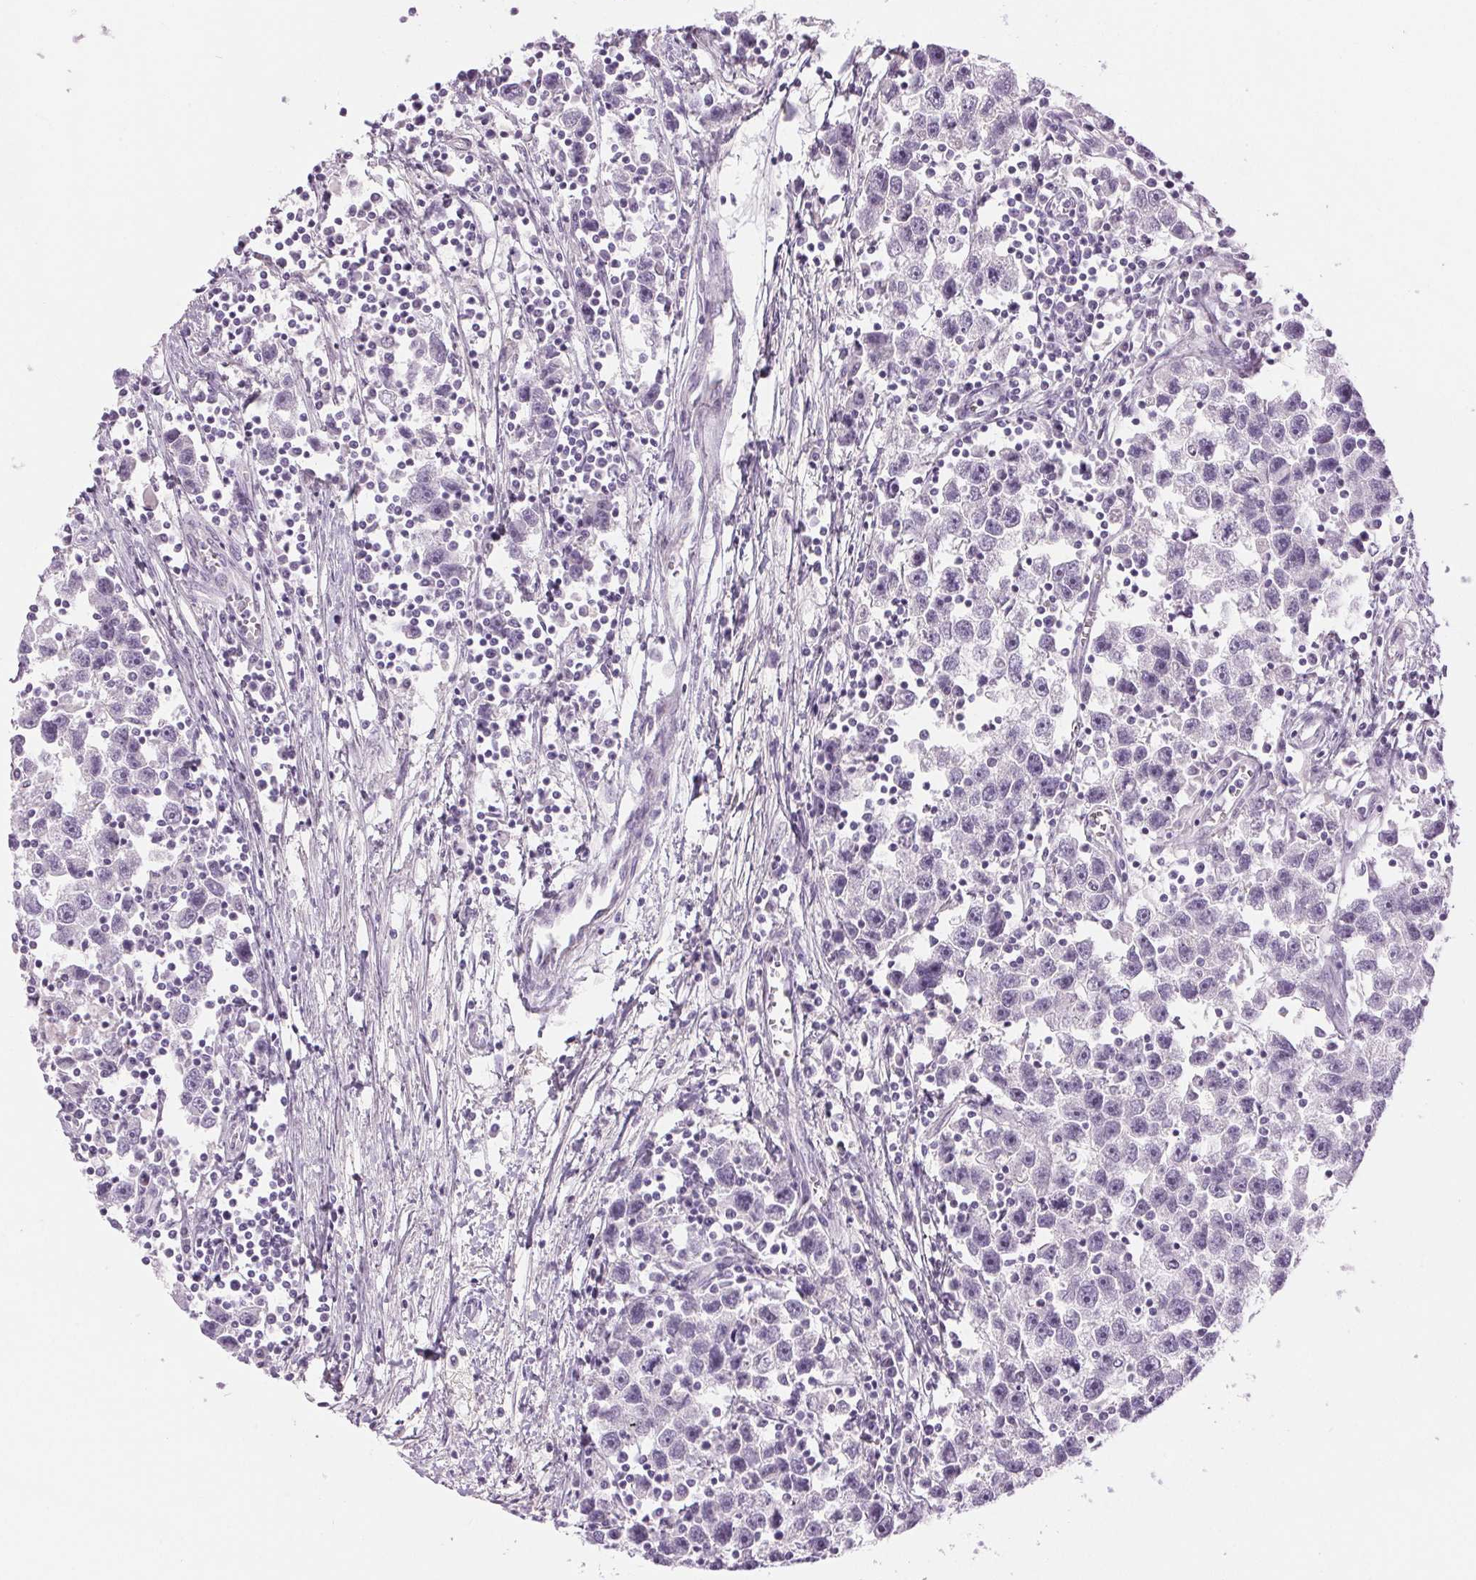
{"staining": {"intensity": "negative", "quantity": "none", "location": "none"}, "tissue": "testis cancer", "cell_type": "Tumor cells", "image_type": "cancer", "snomed": [{"axis": "morphology", "description": "Seminoma, NOS"}, {"axis": "topography", "description": "Testis"}], "caption": "IHC of testis seminoma displays no expression in tumor cells.", "gene": "MISP", "patient": {"sex": "male", "age": 30}}